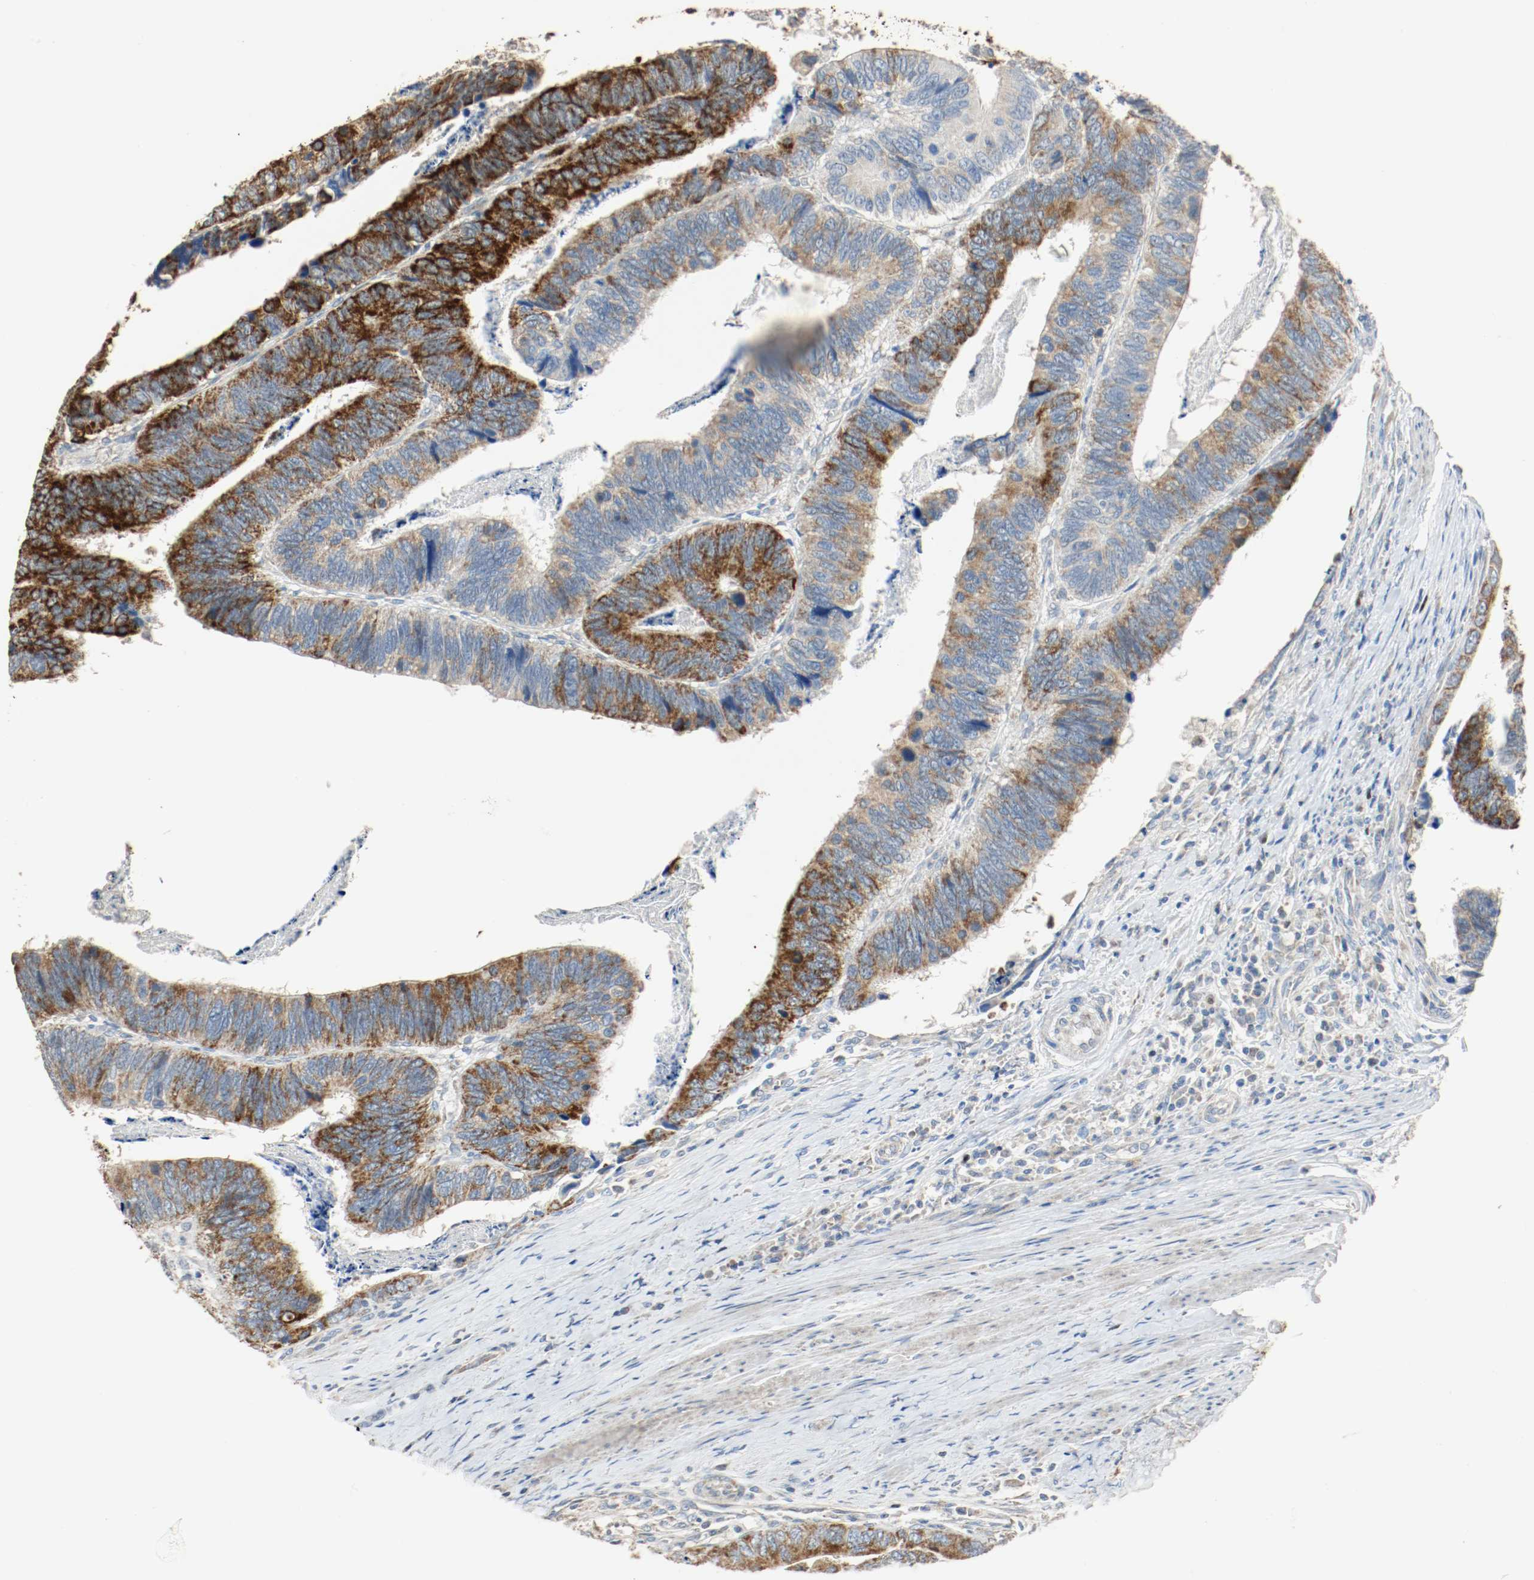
{"staining": {"intensity": "strong", "quantity": ">75%", "location": "cytoplasmic/membranous"}, "tissue": "colorectal cancer", "cell_type": "Tumor cells", "image_type": "cancer", "snomed": [{"axis": "morphology", "description": "Adenocarcinoma, NOS"}, {"axis": "topography", "description": "Colon"}], "caption": "Colorectal adenocarcinoma stained for a protein (brown) shows strong cytoplasmic/membranous positive staining in about >75% of tumor cells.", "gene": "ALDH4A1", "patient": {"sex": "male", "age": 72}}